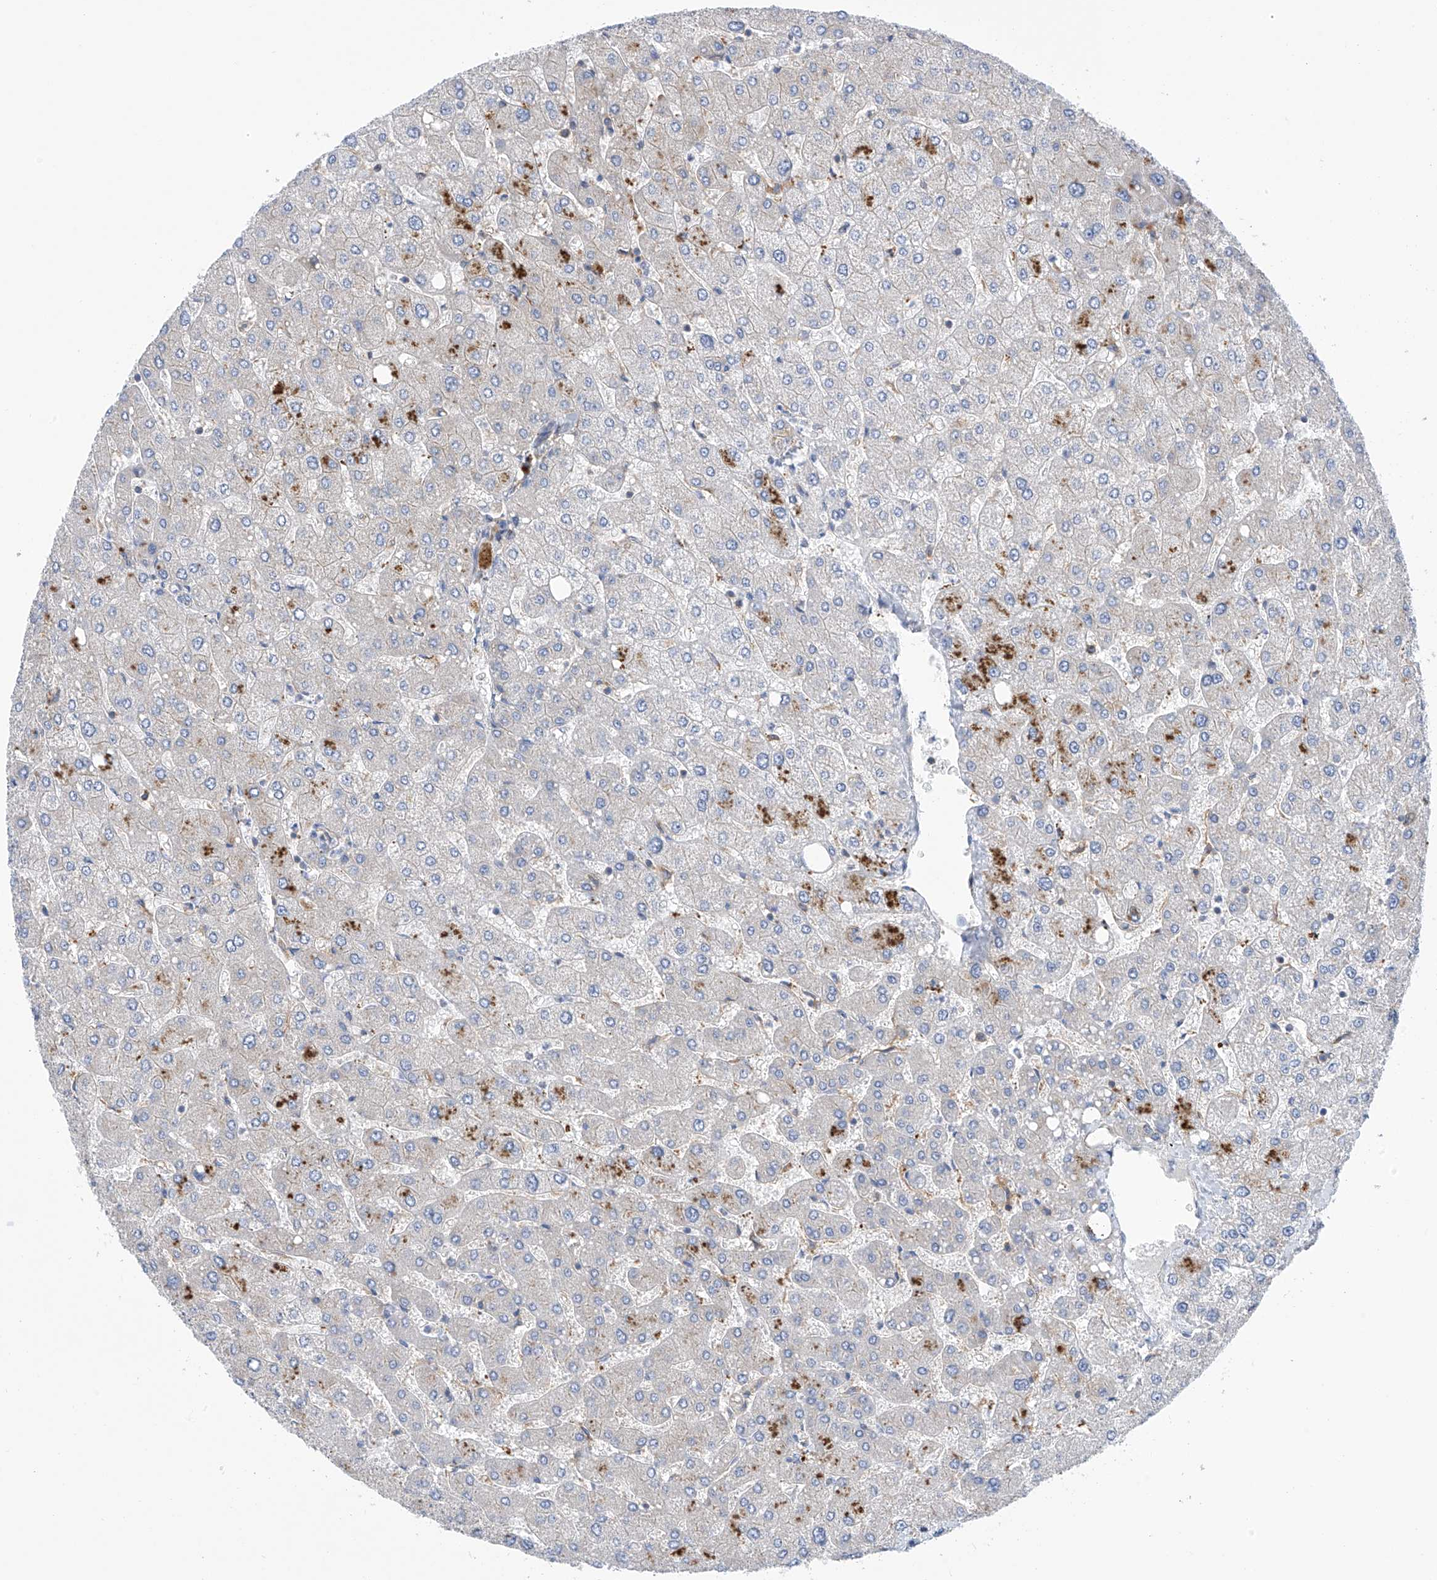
{"staining": {"intensity": "negative", "quantity": "none", "location": "none"}, "tissue": "liver", "cell_type": "Cholangiocytes", "image_type": "normal", "snomed": [{"axis": "morphology", "description": "Normal tissue, NOS"}, {"axis": "topography", "description": "Liver"}], "caption": "Immunohistochemistry (IHC) of unremarkable liver reveals no positivity in cholangiocytes. The staining is performed using DAB (3,3'-diaminobenzidine) brown chromogen with nuclei counter-stained in using hematoxylin.", "gene": "P2RX7", "patient": {"sex": "male", "age": 55}}